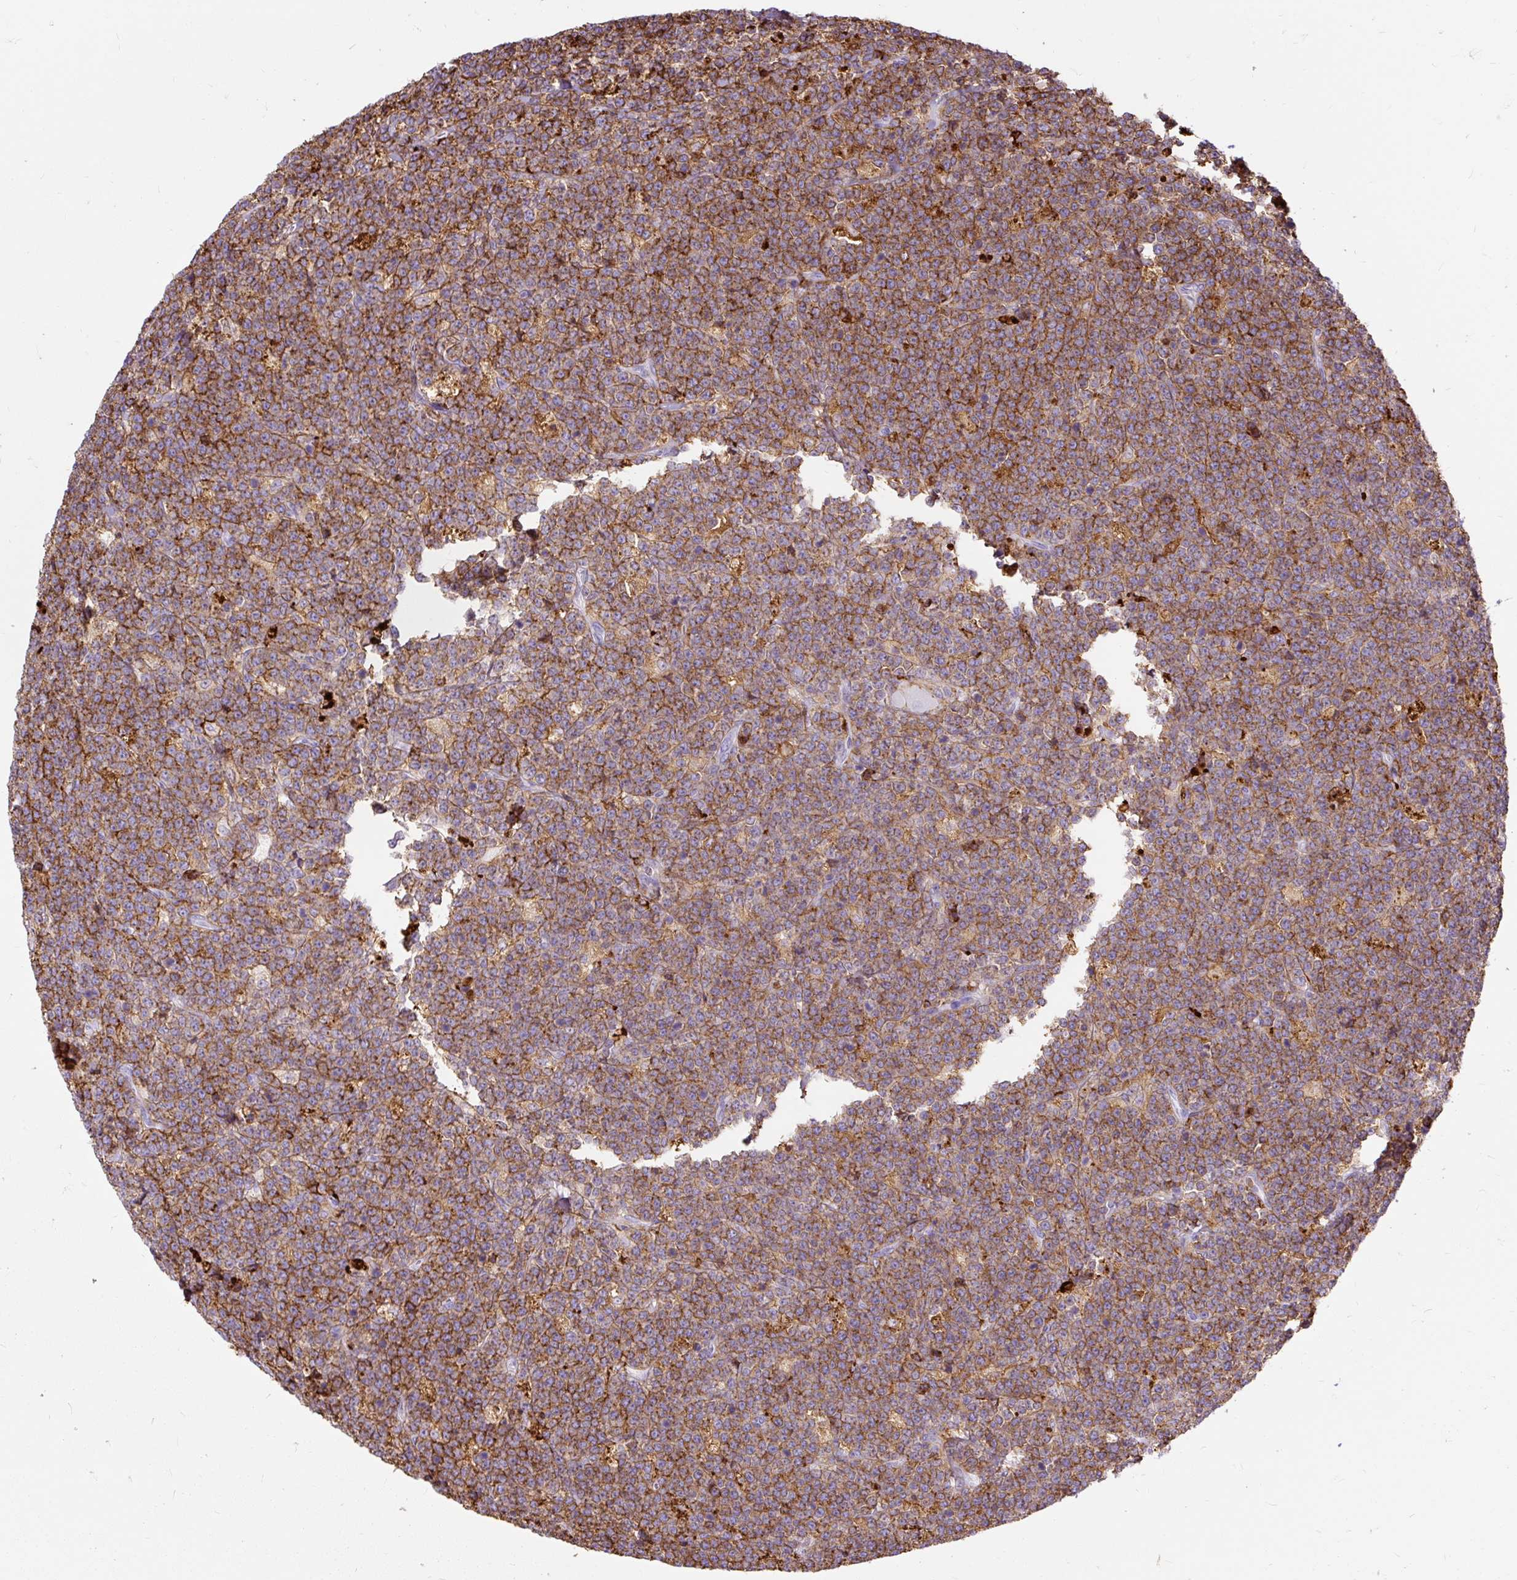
{"staining": {"intensity": "strong", "quantity": ">75%", "location": "cytoplasmic/membranous"}, "tissue": "lymphoma", "cell_type": "Tumor cells", "image_type": "cancer", "snomed": [{"axis": "morphology", "description": "Malignant lymphoma, non-Hodgkin's type, High grade"}, {"axis": "topography", "description": "Small intestine"}, {"axis": "topography", "description": "Colon"}], "caption": "Protein expression analysis of human high-grade malignant lymphoma, non-Hodgkin's type reveals strong cytoplasmic/membranous positivity in about >75% of tumor cells.", "gene": "HLA-DRA", "patient": {"sex": "male", "age": 8}}